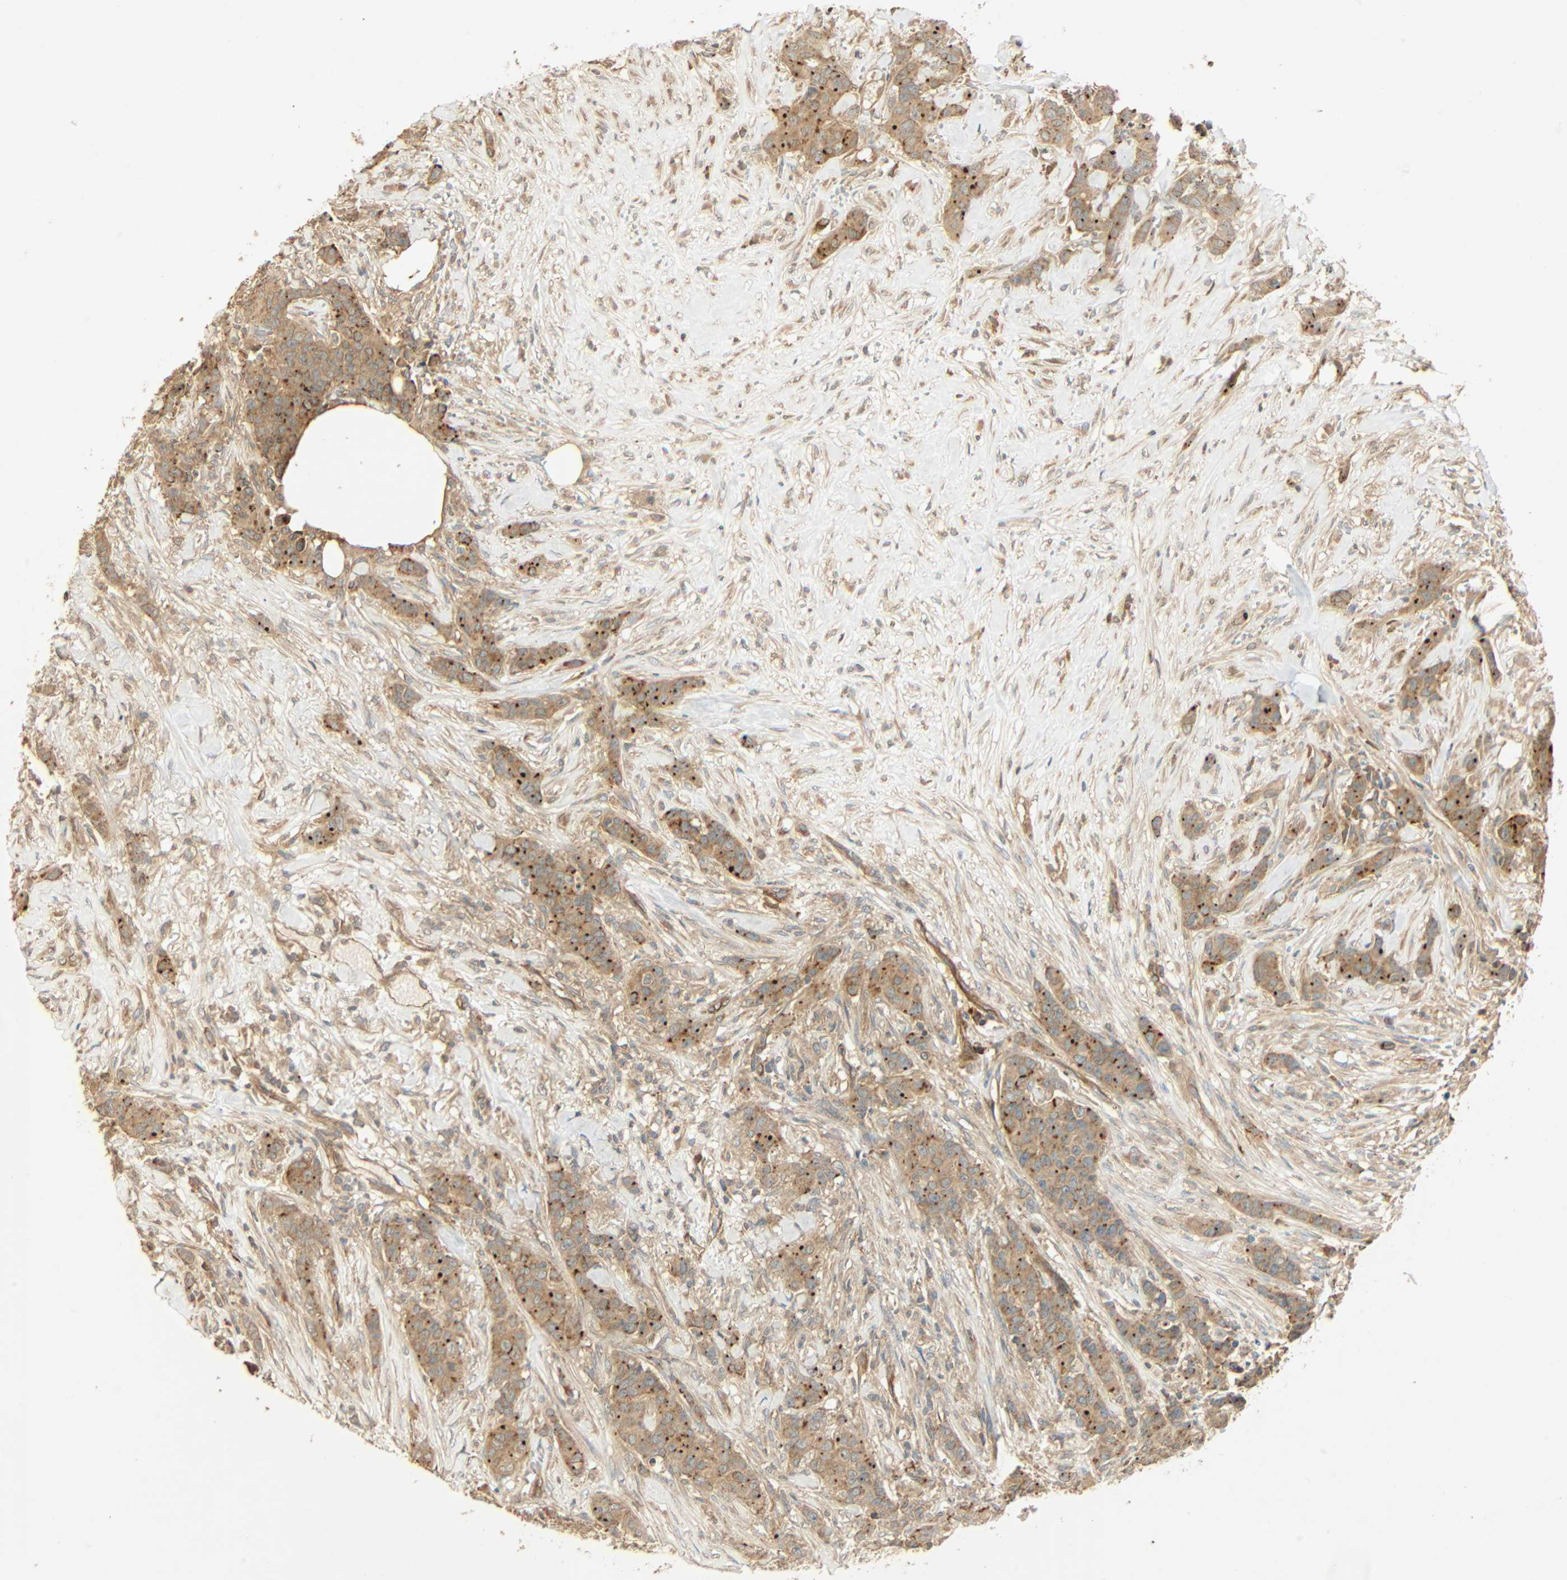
{"staining": {"intensity": "moderate", "quantity": ">75%", "location": "cytoplasmic/membranous"}, "tissue": "breast cancer", "cell_type": "Tumor cells", "image_type": "cancer", "snomed": [{"axis": "morphology", "description": "Duct carcinoma"}, {"axis": "topography", "description": "Breast"}], "caption": "Breast cancer stained for a protein (brown) reveals moderate cytoplasmic/membranous positive positivity in about >75% of tumor cells.", "gene": "GALK1", "patient": {"sex": "female", "age": 40}}